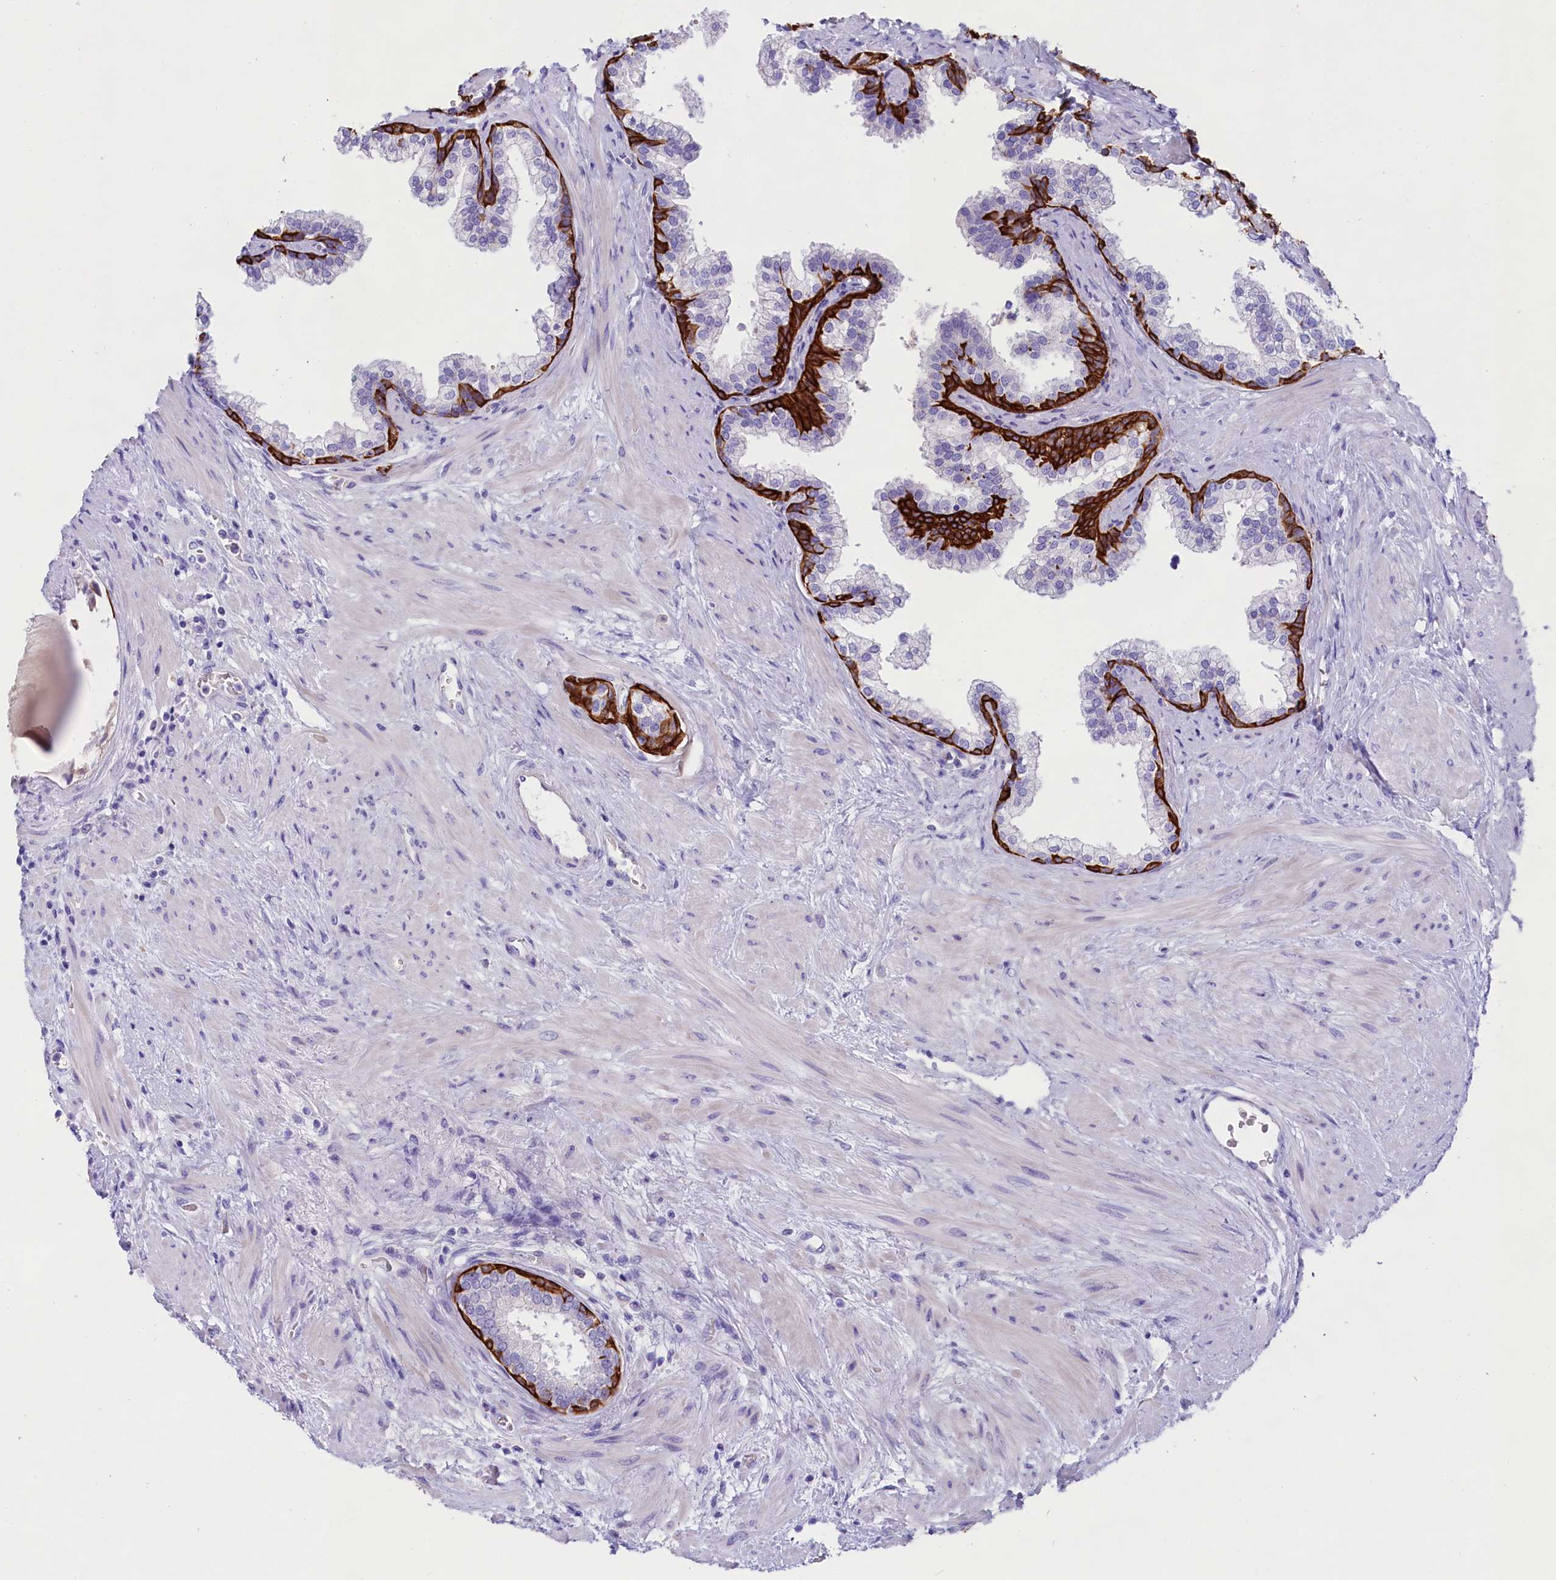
{"staining": {"intensity": "strong", "quantity": "25%-75%", "location": "cytoplasmic/membranous"}, "tissue": "prostate", "cell_type": "Glandular cells", "image_type": "normal", "snomed": [{"axis": "morphology", "description": "Normal tissue, NOS"}, {"axis": "topography", "description": "Prostate"}], "caption": "Immunohistochemical staining of benign human prostate shows 25%-75% levels of strong cytoplasmic/membranous protein expression in approximately 25%-75% of glandular cells.", "gene": "SULT2A1", "patient": {"sex": "male", "age": 57}}